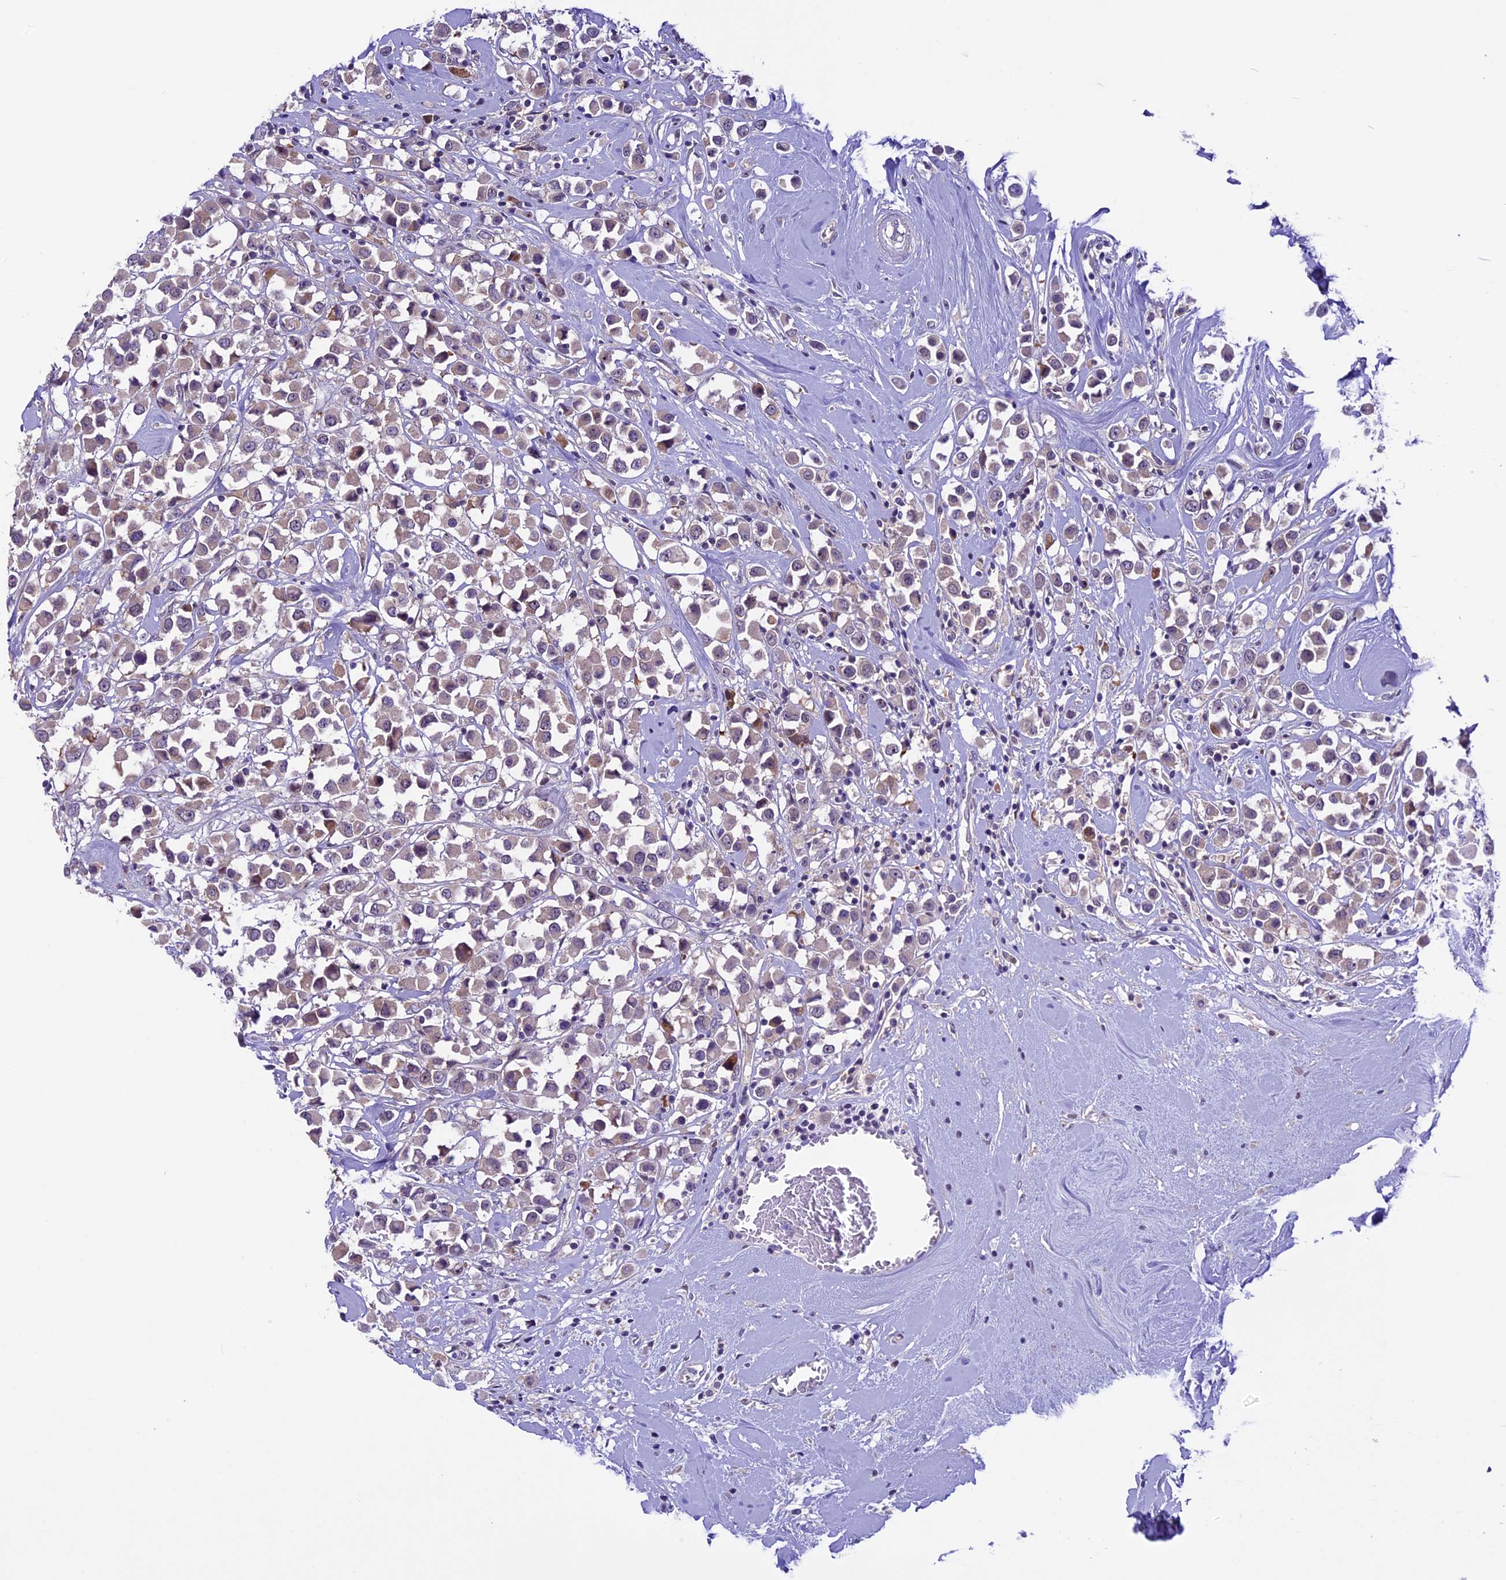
{"staining": {"intensity": "weak", "quantity": ">75%", "location": "cytoplasmic/membranous"}, "tissue": "breast cancer", "cell_type": "Tumor cells", "image_type": "cancer", "snomed": [{"axis": "morphology", "description": "Duct carcinoma"}, {"axis": "topography", "description": "Breast"}], "caption": "Immunohistochemistry (IHC) (DAB (3,3'-diaminobenzidine)) staining of human breast cancer (infiltrating ductal carcinoma) reveals weak cytoplasmic/membranous protein positivity in about >75% of tumor cells. The staining was performed using DAB (3,3'-diaminobenzidine), with brown indicating positive protein expression. Nuclei are stained blue with hematoxylin.", "gene": "XKR7", "patient": {"sex": "female", "age": 61}}